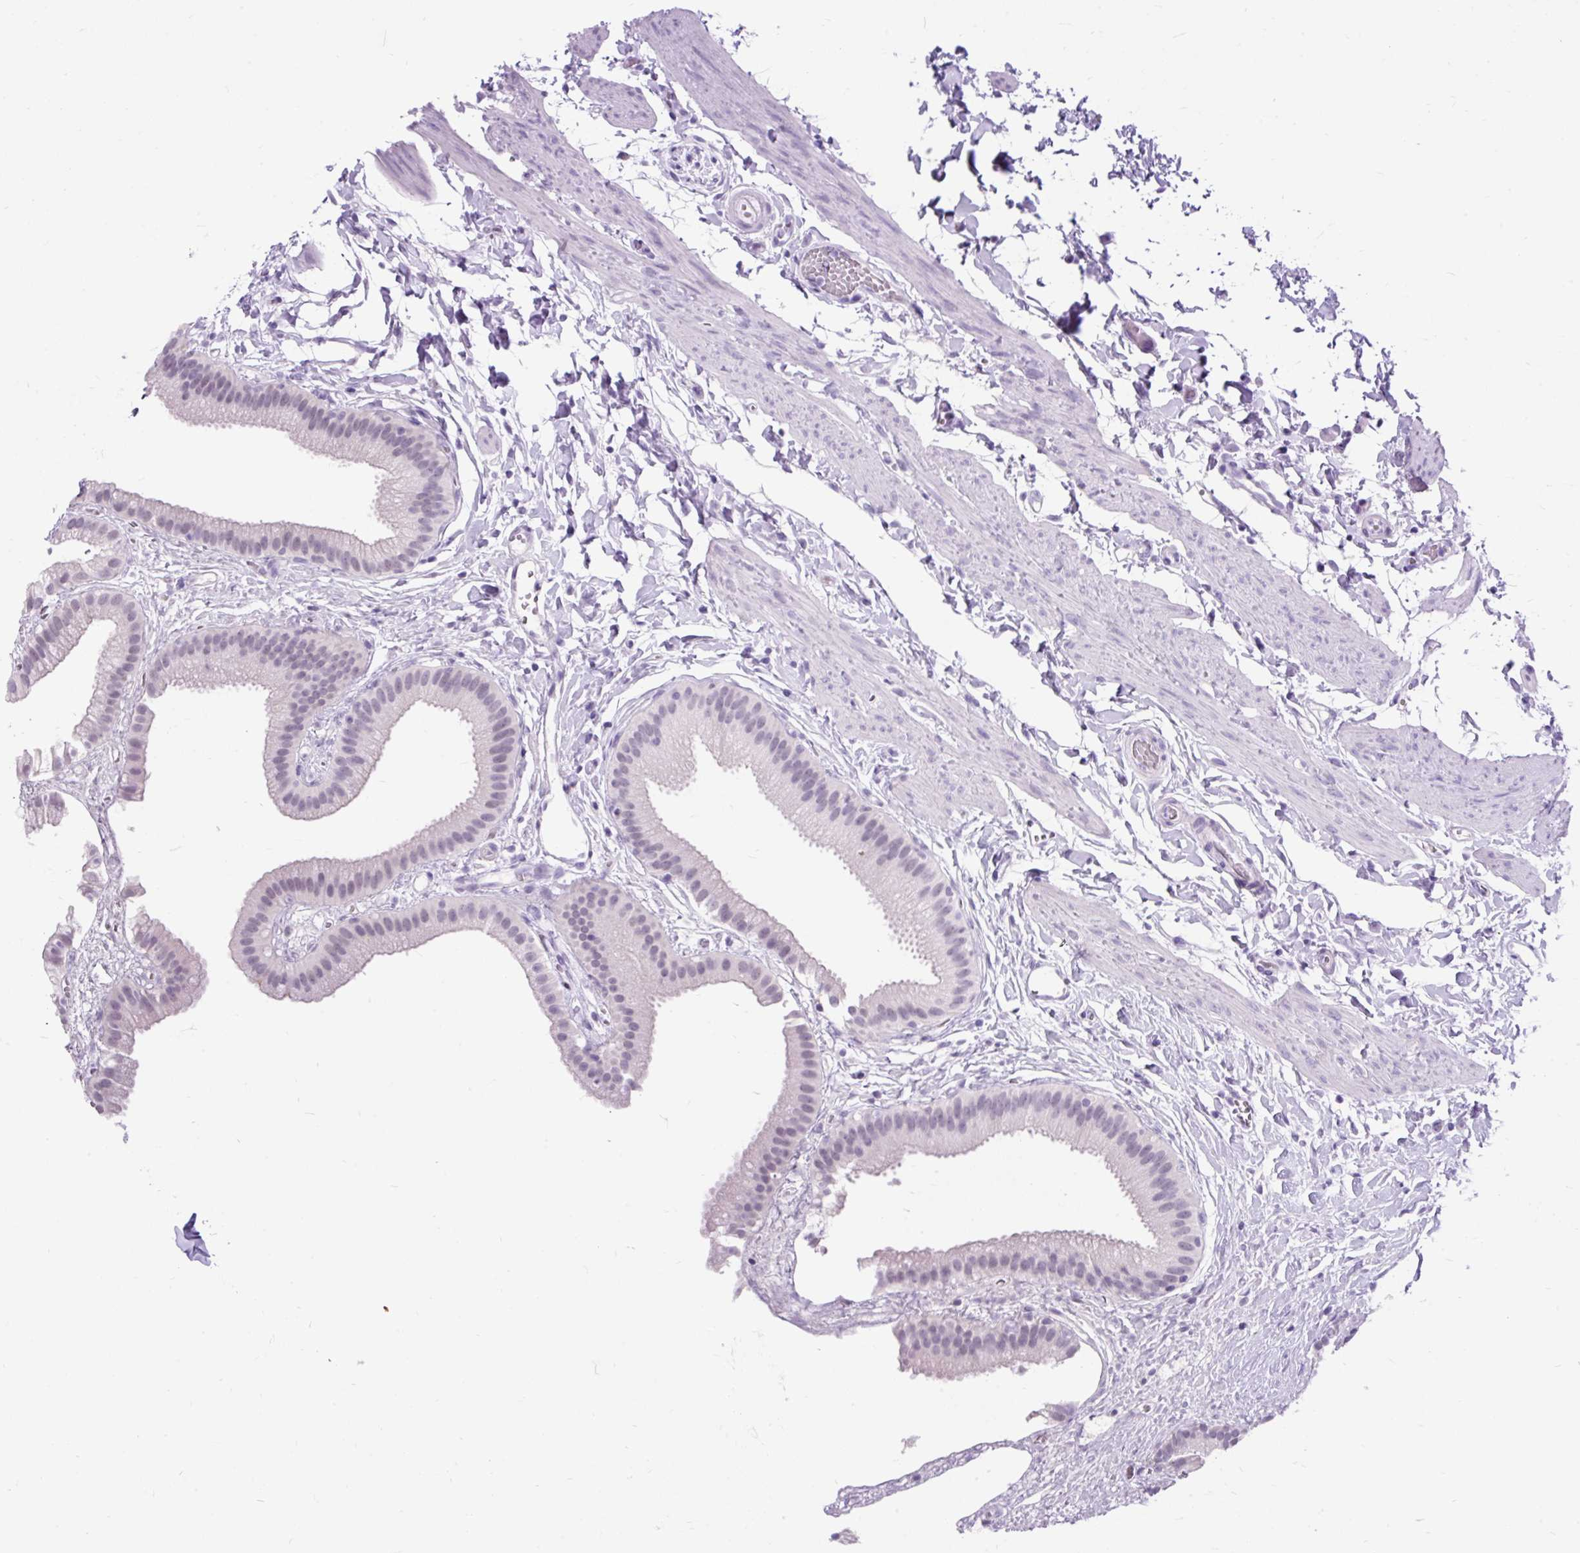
{"staining": {"intensity": "negative", "quantity": "none", "location": "none"}, "tissue": "gallbladder", "cell_type": "Glandular cells", "image_type": "normal", "snomed": [{"axis": "morphology", "description": "Normal tissue, NOS"}, {"axis": "topography", "description": "Gallbladder"}], "caption": "Immunohistochemistry (IHC) of benign gallbladder reveals no positivity in glandular cells.", "gene": "SCGB1A1", "patient": {"sex": "female", "age": 63}}